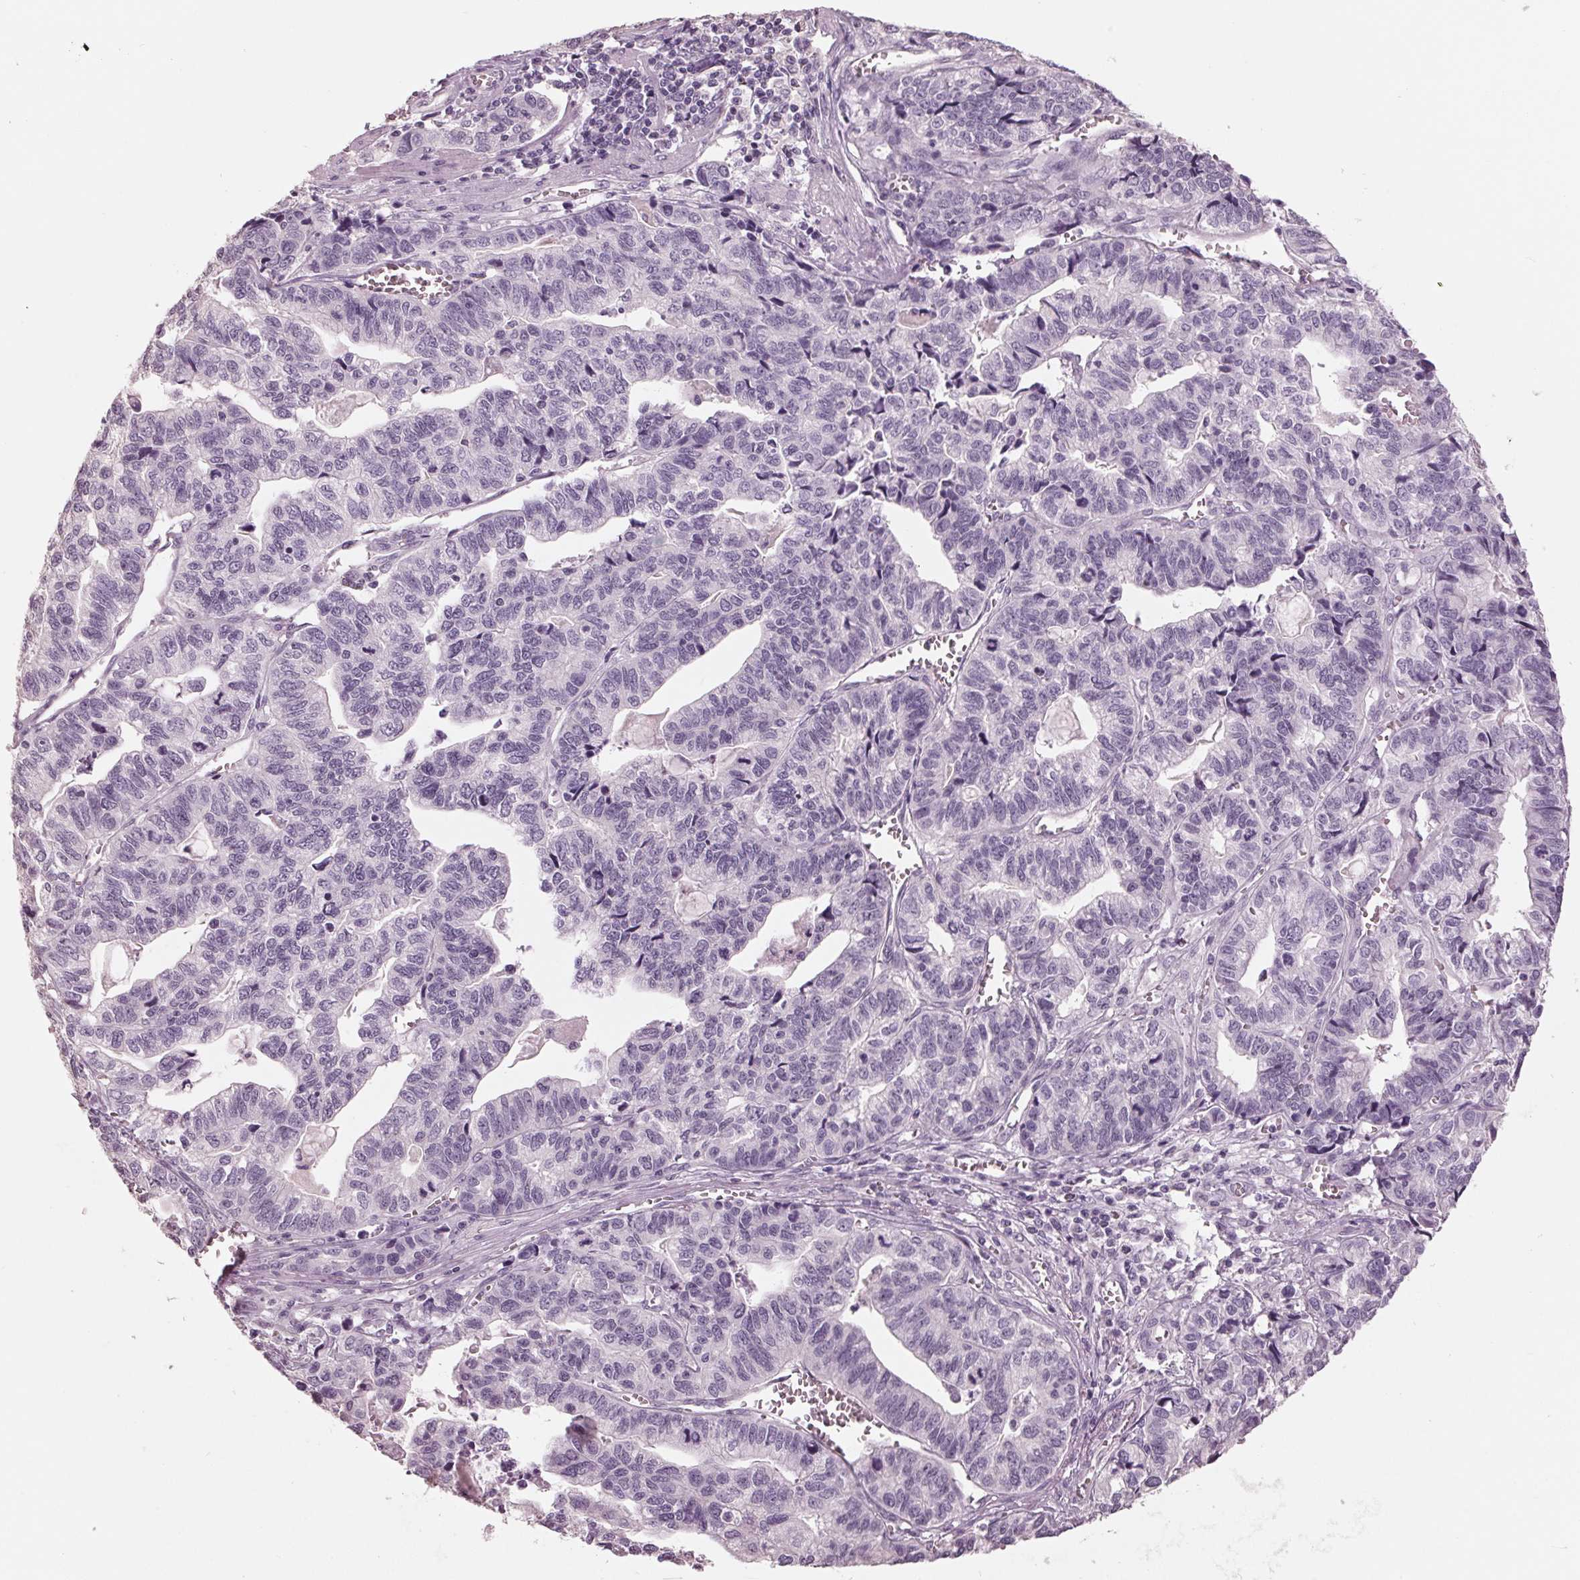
{"staining": {"intensity": "negative", "quantity": "none", "location": "none"}, "tissue": "stomach cancer", "cell_type": "Tumor cells", "image_type": "cancer", "snomed": [{"axis": "morphology", "description": "Adenocarcinoma, NOS"}, {"axis": "topography", "description": "Stomach, upper"}], "caption": "Histopathology image shows no protein positivity in tumor cells of stomach cancer (adenocarcinoma) tissue.", "gene": "TNNC2", "patient": {"sex": "female", "age": 67}}